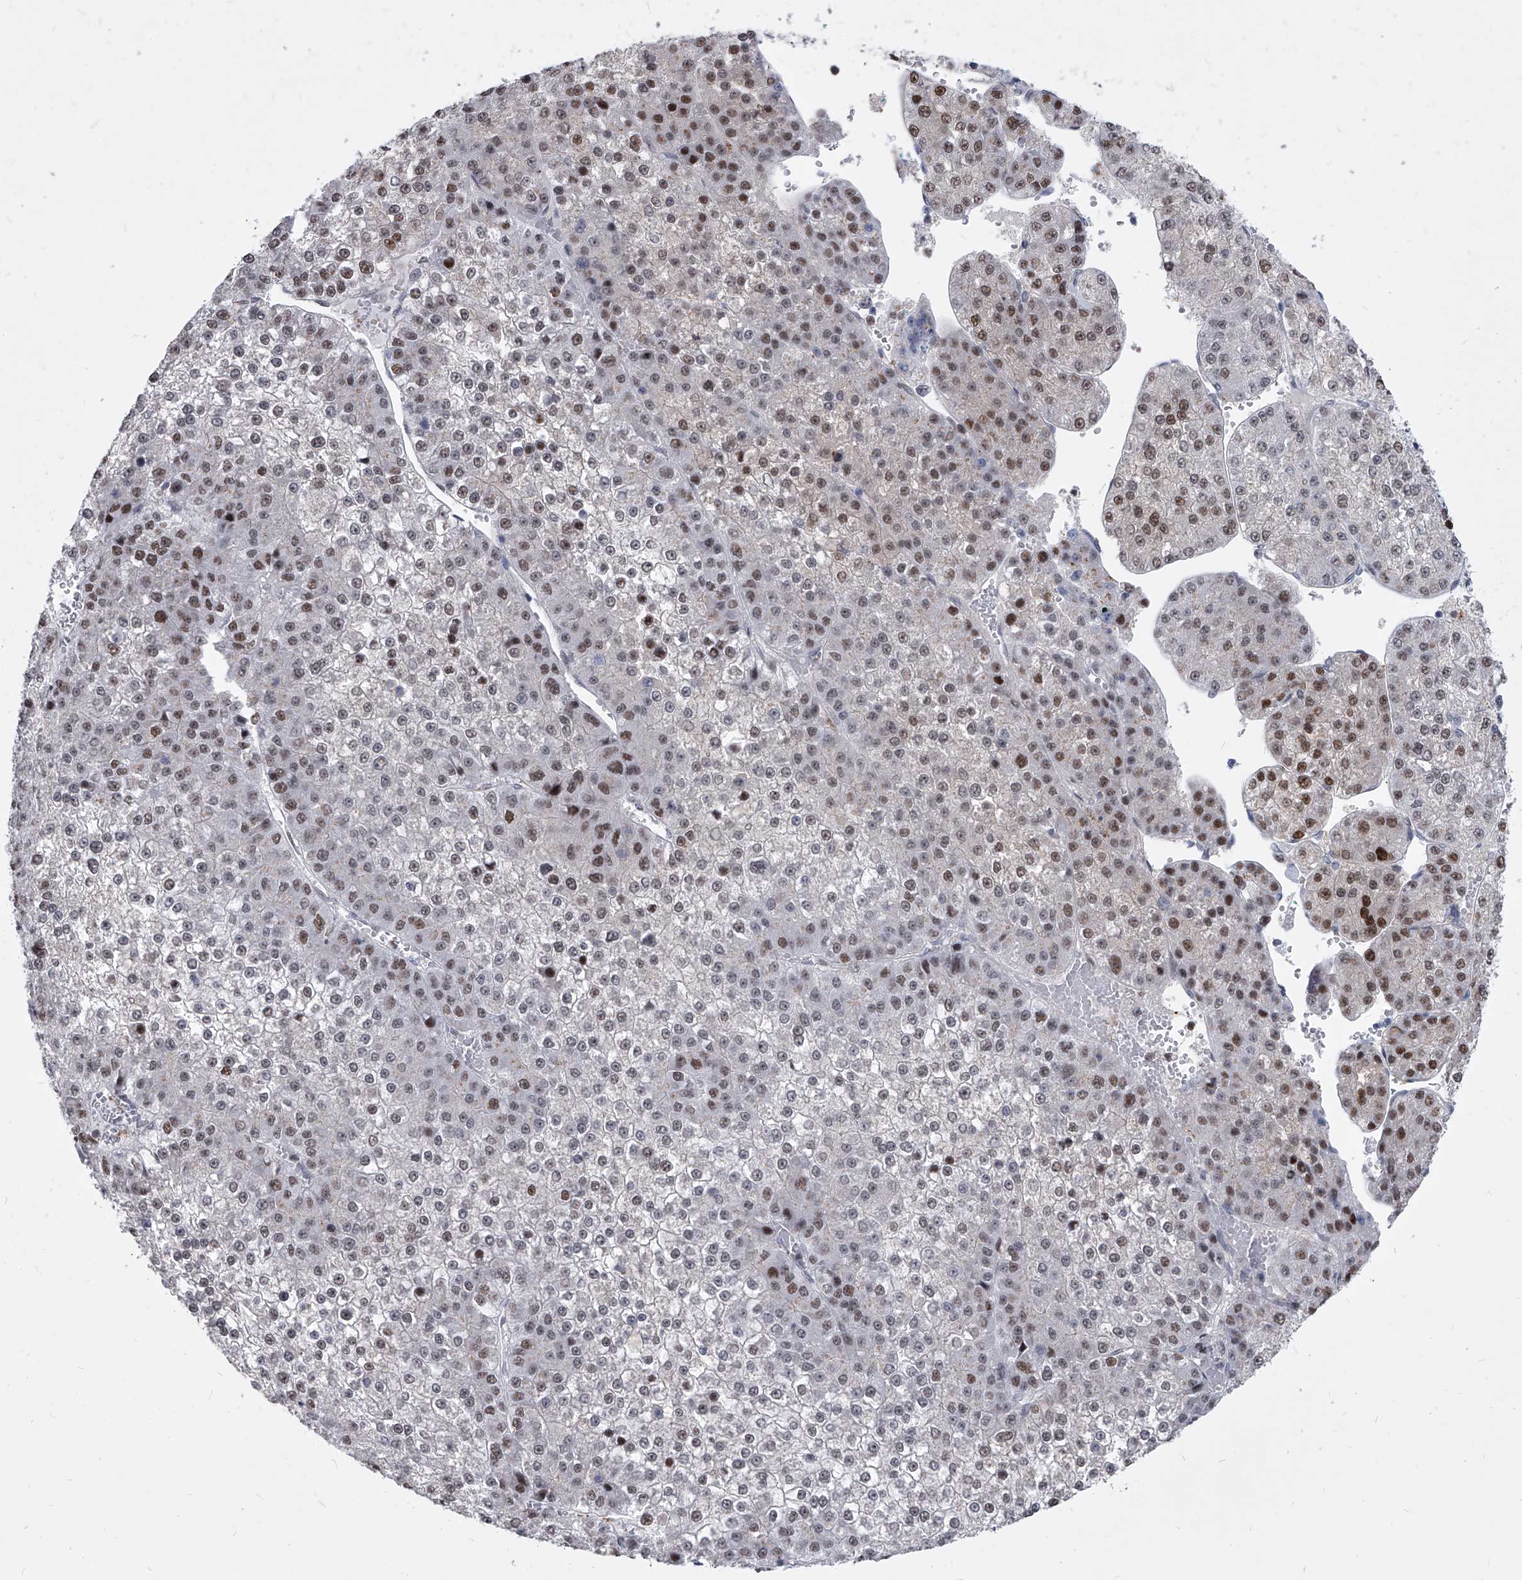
{"staining": {"intensity": "moderate", "quantity": "25%-75%", "location": "nuclear"}, "tissue": "liver cancer", "cell_type": "Tumor cells", "image_type": "cancer", "snomed": [{"axis": "morphology", "description": "Carcinoma, Hepatocellular, NOS"}, {"axis": "topography", "description": "Liver"}], "caption": "Protein staining of hepatocellular carcinoma (liver) tissue exhibits moderate nuclear positivity in about 25%-75% of tumor cells.", "gene": "EVA1C", "patient": {"sex": "female", "age": 73}}